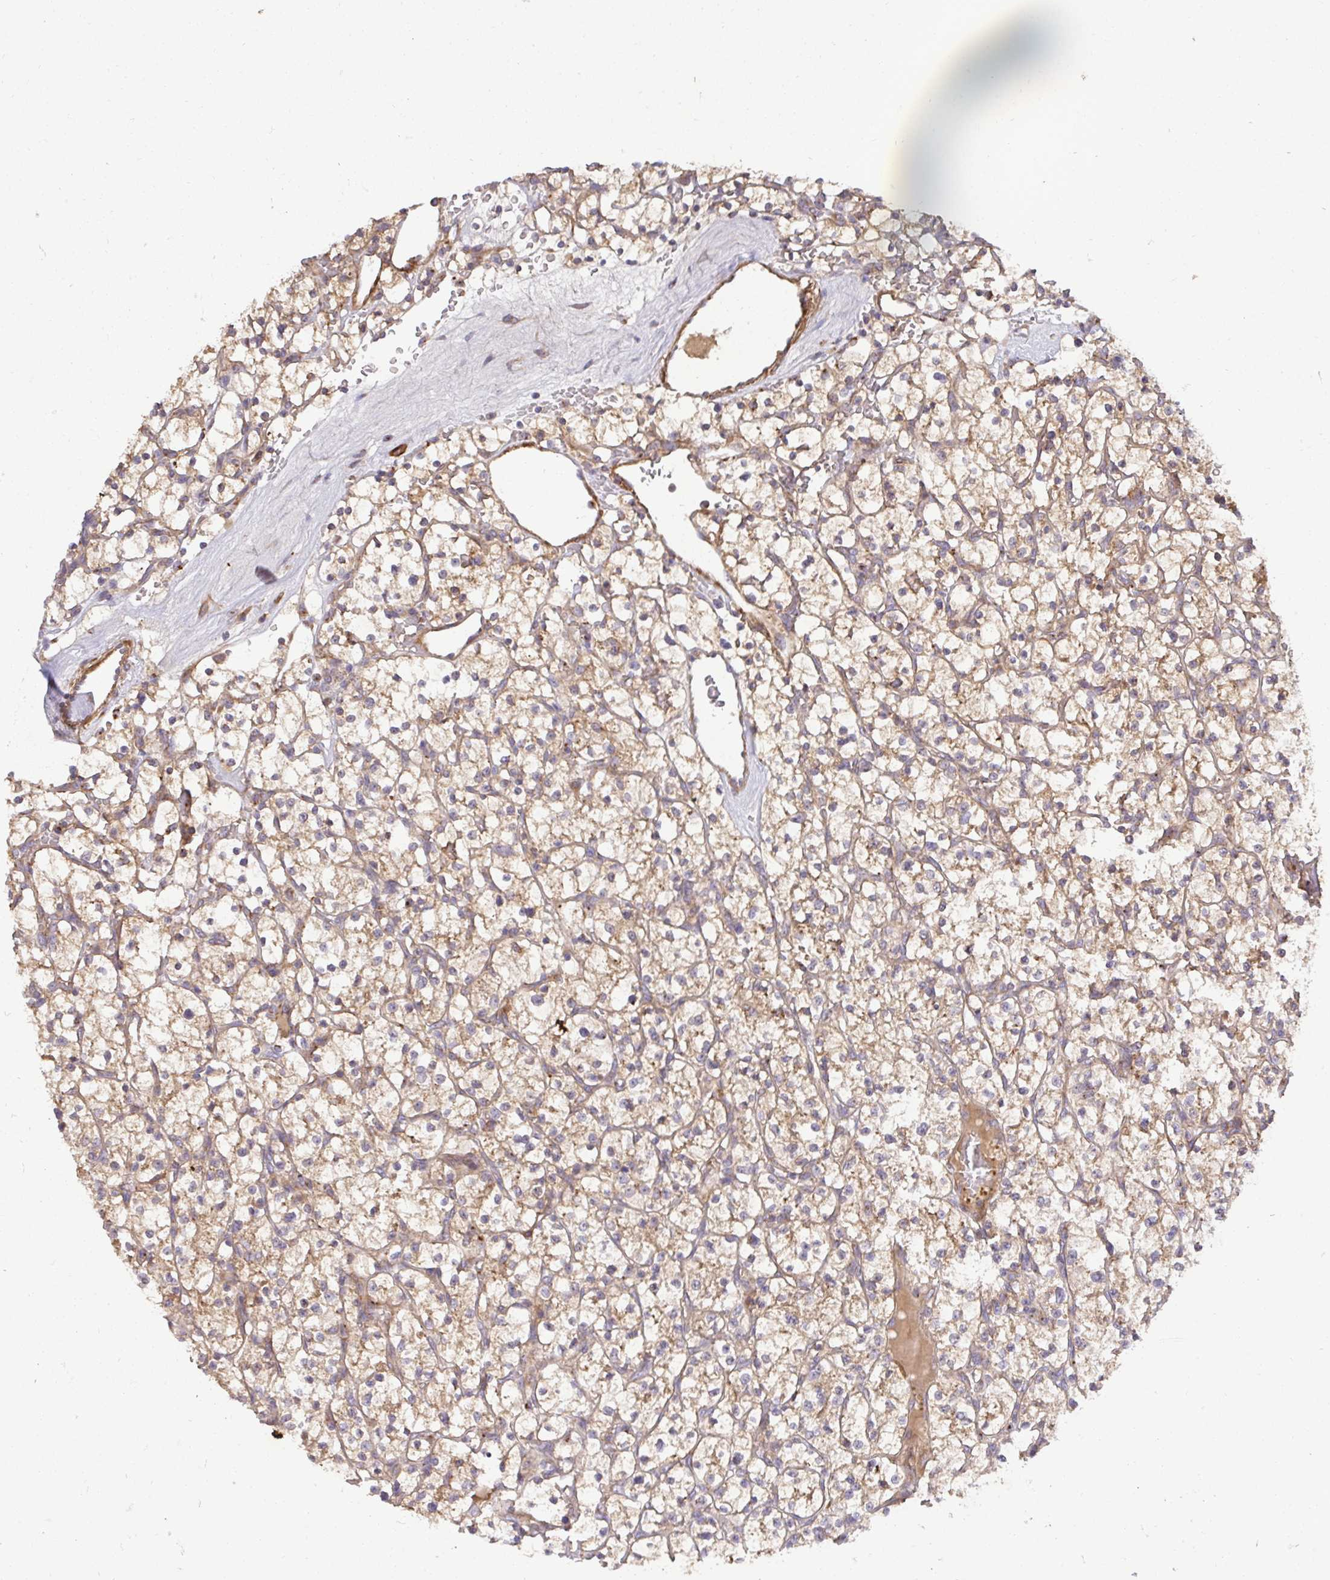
{"staining": {"intensity": "moderate", "quantity": ">75%", "location": "cytoplasmic/membranous"}, "tissue": "renal cancer", "cell_type": "Tumor cells", "image_type": "cancer", "snomed": [{"axis": "morphology", "description": "Adenocarcinoma, NOS"}, {"axis": "topography", "description": "Kidney"}], "caption": "Approximately >75% of tumor cells in human adenocarcinoma (renal) exhibit moderate cytoplasmic/membranous protein expression as visualized by brown immunohistochemical staining.", "gene": "TM9SF4", "patient": {"sex": "female", "age": 64}}